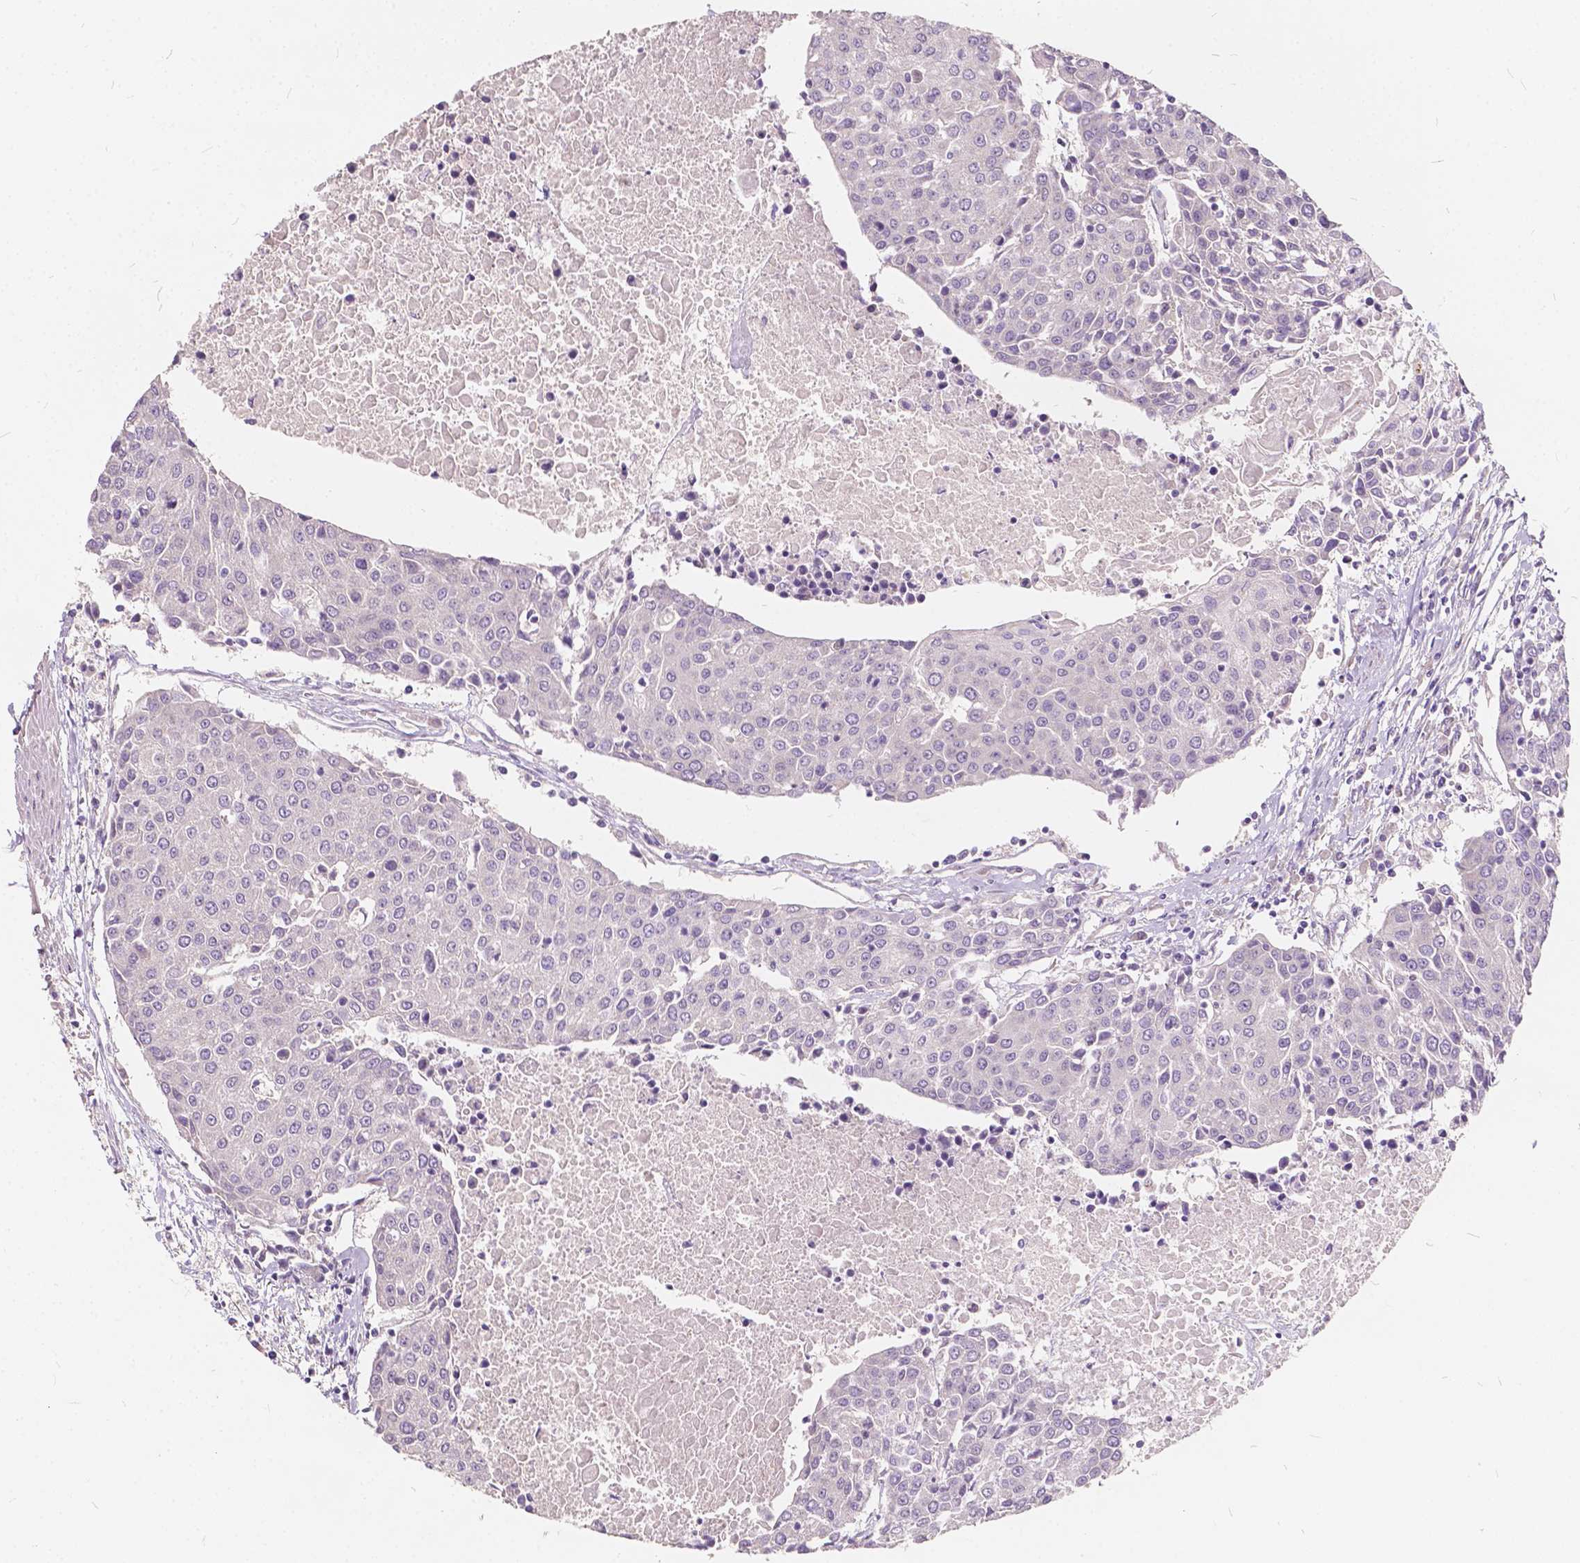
{"staining": {"intensity": "negative", "quantity": "none", "location": "none"}, "tissue": "urothelial cancer", "cell_type": "Tumor cells", "image_type": "cancer", "snomed": [{"axis": "morphology", "description": "Urothelial carcinoma, High grade"}, {"axis": "topography", "description": "Urinary bladder"}], "caption": "This micrograph is of urothelial cancer stained with IHC to label a protein in brown with the nuclei are counter-stained blue. There is no expression in tumor cells.", "gene": "SLC7A8", "patient": {"sex": "female", "age": 85}}